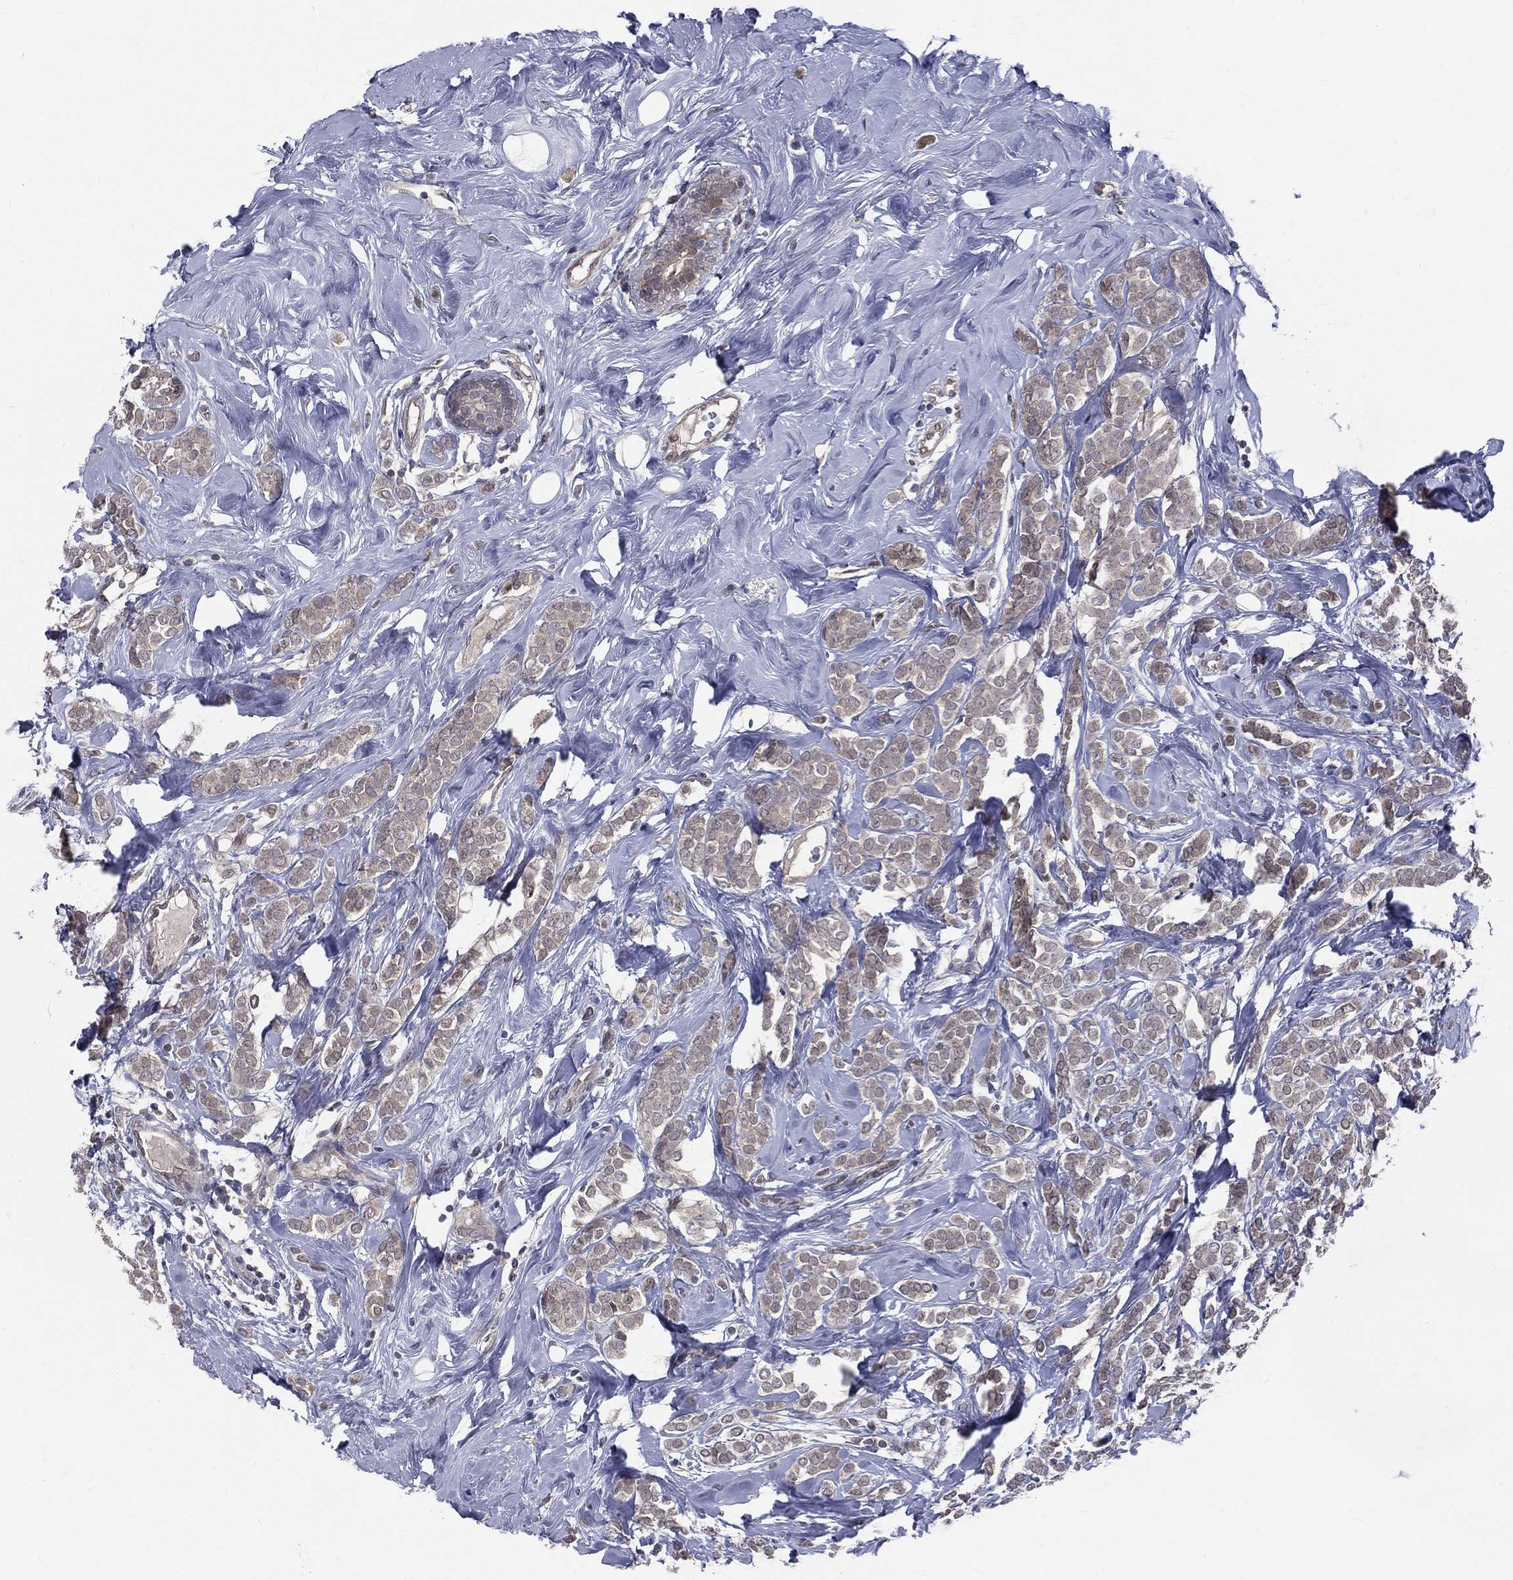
{"staining": {"intensity": "negative", "quantity": "none", "location": "none"}, "tissue": "breast cancer", "cell_type": "Tumor cells", "image_type": "cancer", "snomed": [{"axis": "morphology", "description": "Lobular carcinoma"}, {"axis": "topography", "description": "Breast"}], "caption": "Tumor cells are negative for brown protein staining in breast cancer.", "gene": "DLG4", "patient": {"sex": "female", "age": 49}}